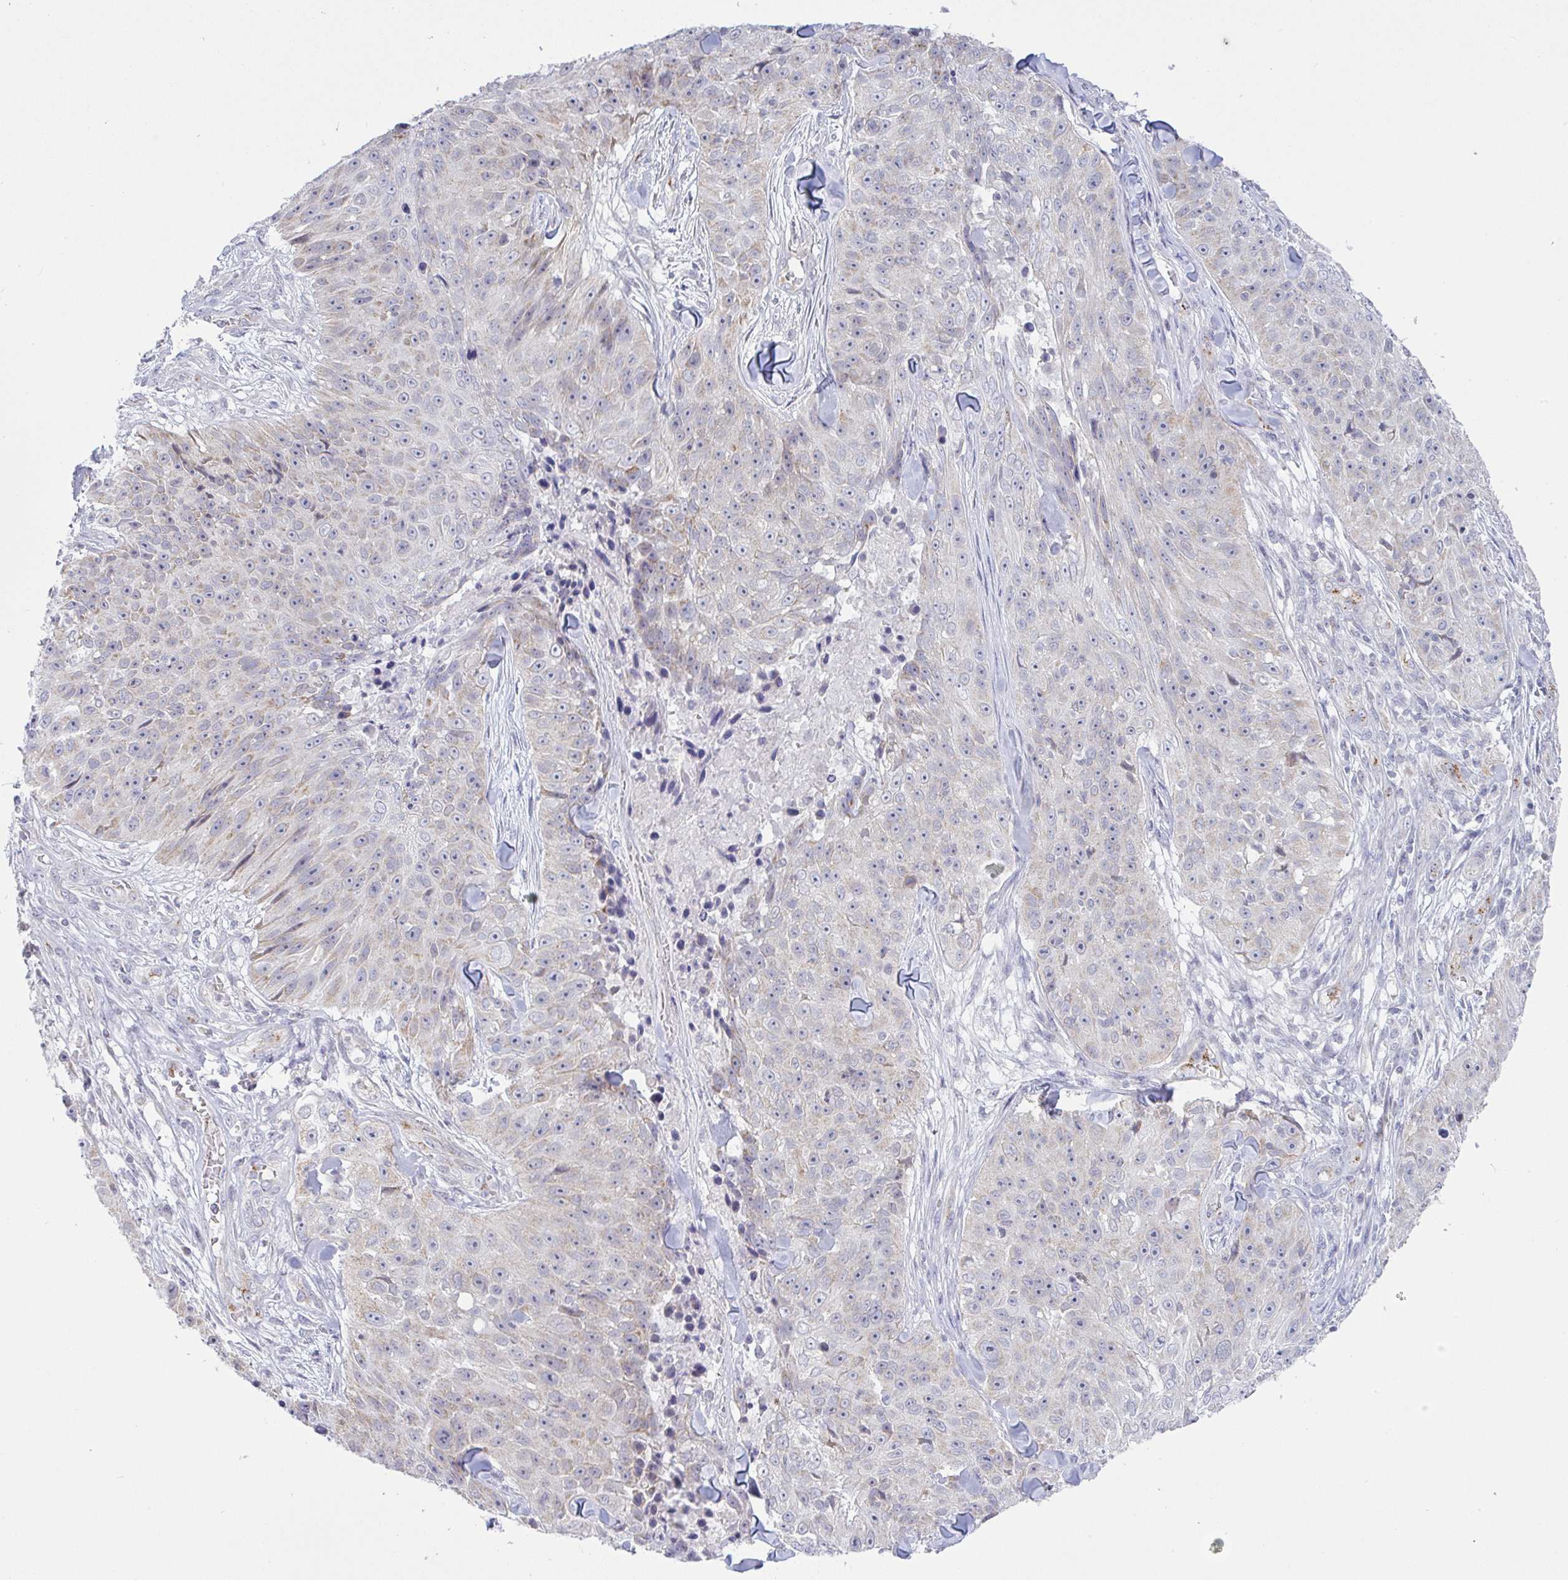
{"staining": {"intensity": "weak", "quantity": "<25%", "location": "cytoplasmic/membranous"}, "tissue": "skin cancer", "cell_type": "Tumor cells", "image_type": "cancer", "snomed": [{"axis": "morphology", "description": "Squamous cell carcinoma, NOS"}, {"axis": "topography", "description": "Skin"}], "caption": "Immunohistochemistry of skin cancer (squamous cell carcinoma) reveals no expression in tumor cells.", "gene": "PLCD4", "patient": {"sex": "female", "age": 87}}